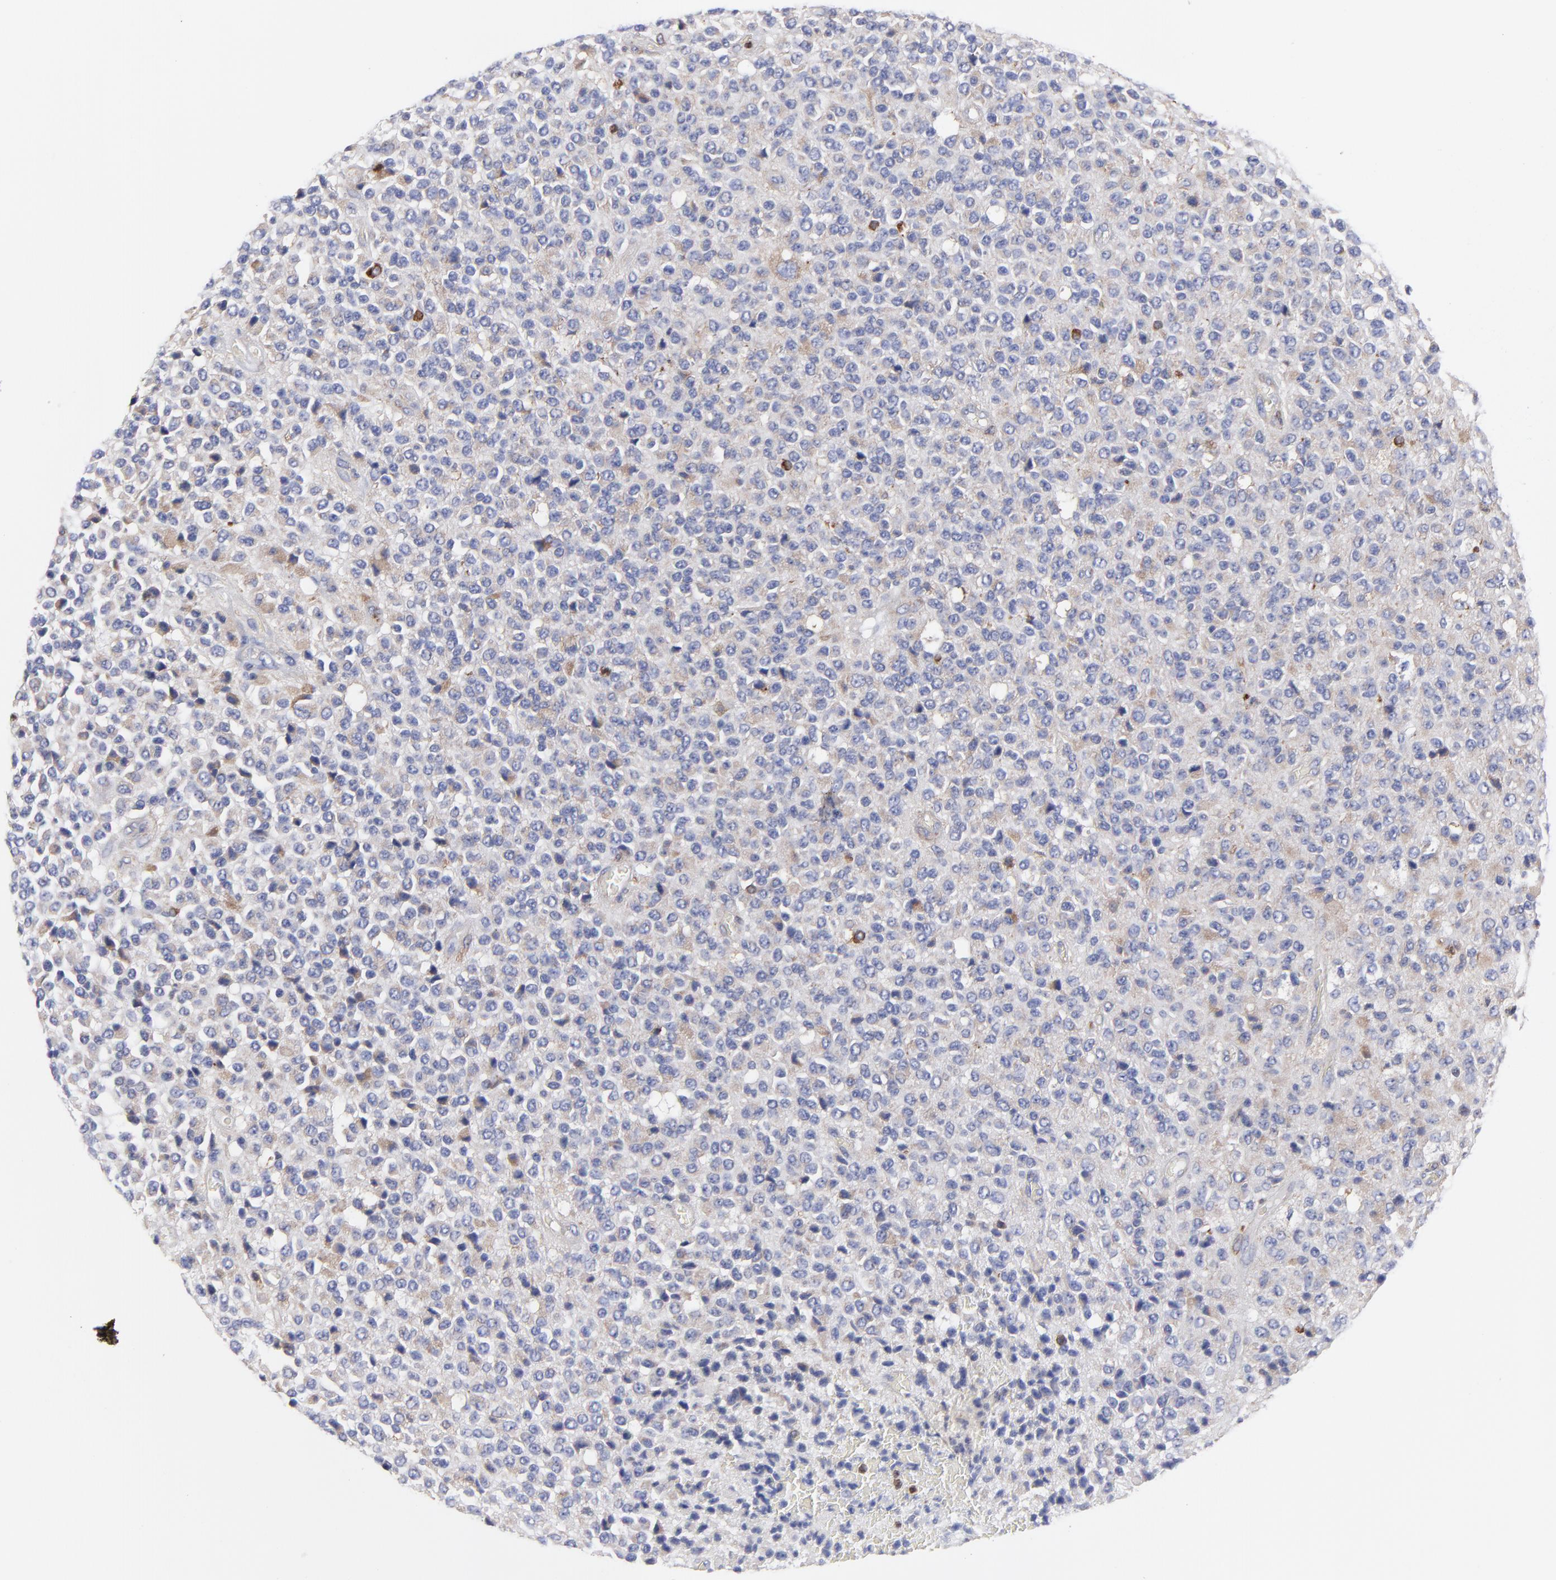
{"staining": {"intensity": "moderate", "quantity": "<25%", "location": "cytoplasmic/membranous"}, "tissue": "glioma", "cell_type": "Tumor cells", "image_type": "cancer", "snomed": [{"axis": "morphology", "description": "Glioma, malignant, High grade"}, {"axis": "topography", "description": "pancreas cauda"}], "caption": "Human glioma stained with a protein marker reveals moderate staining in tumor cells.", "gene": "MOSPD2", "patient": {"sex": "male", "age": 60}}